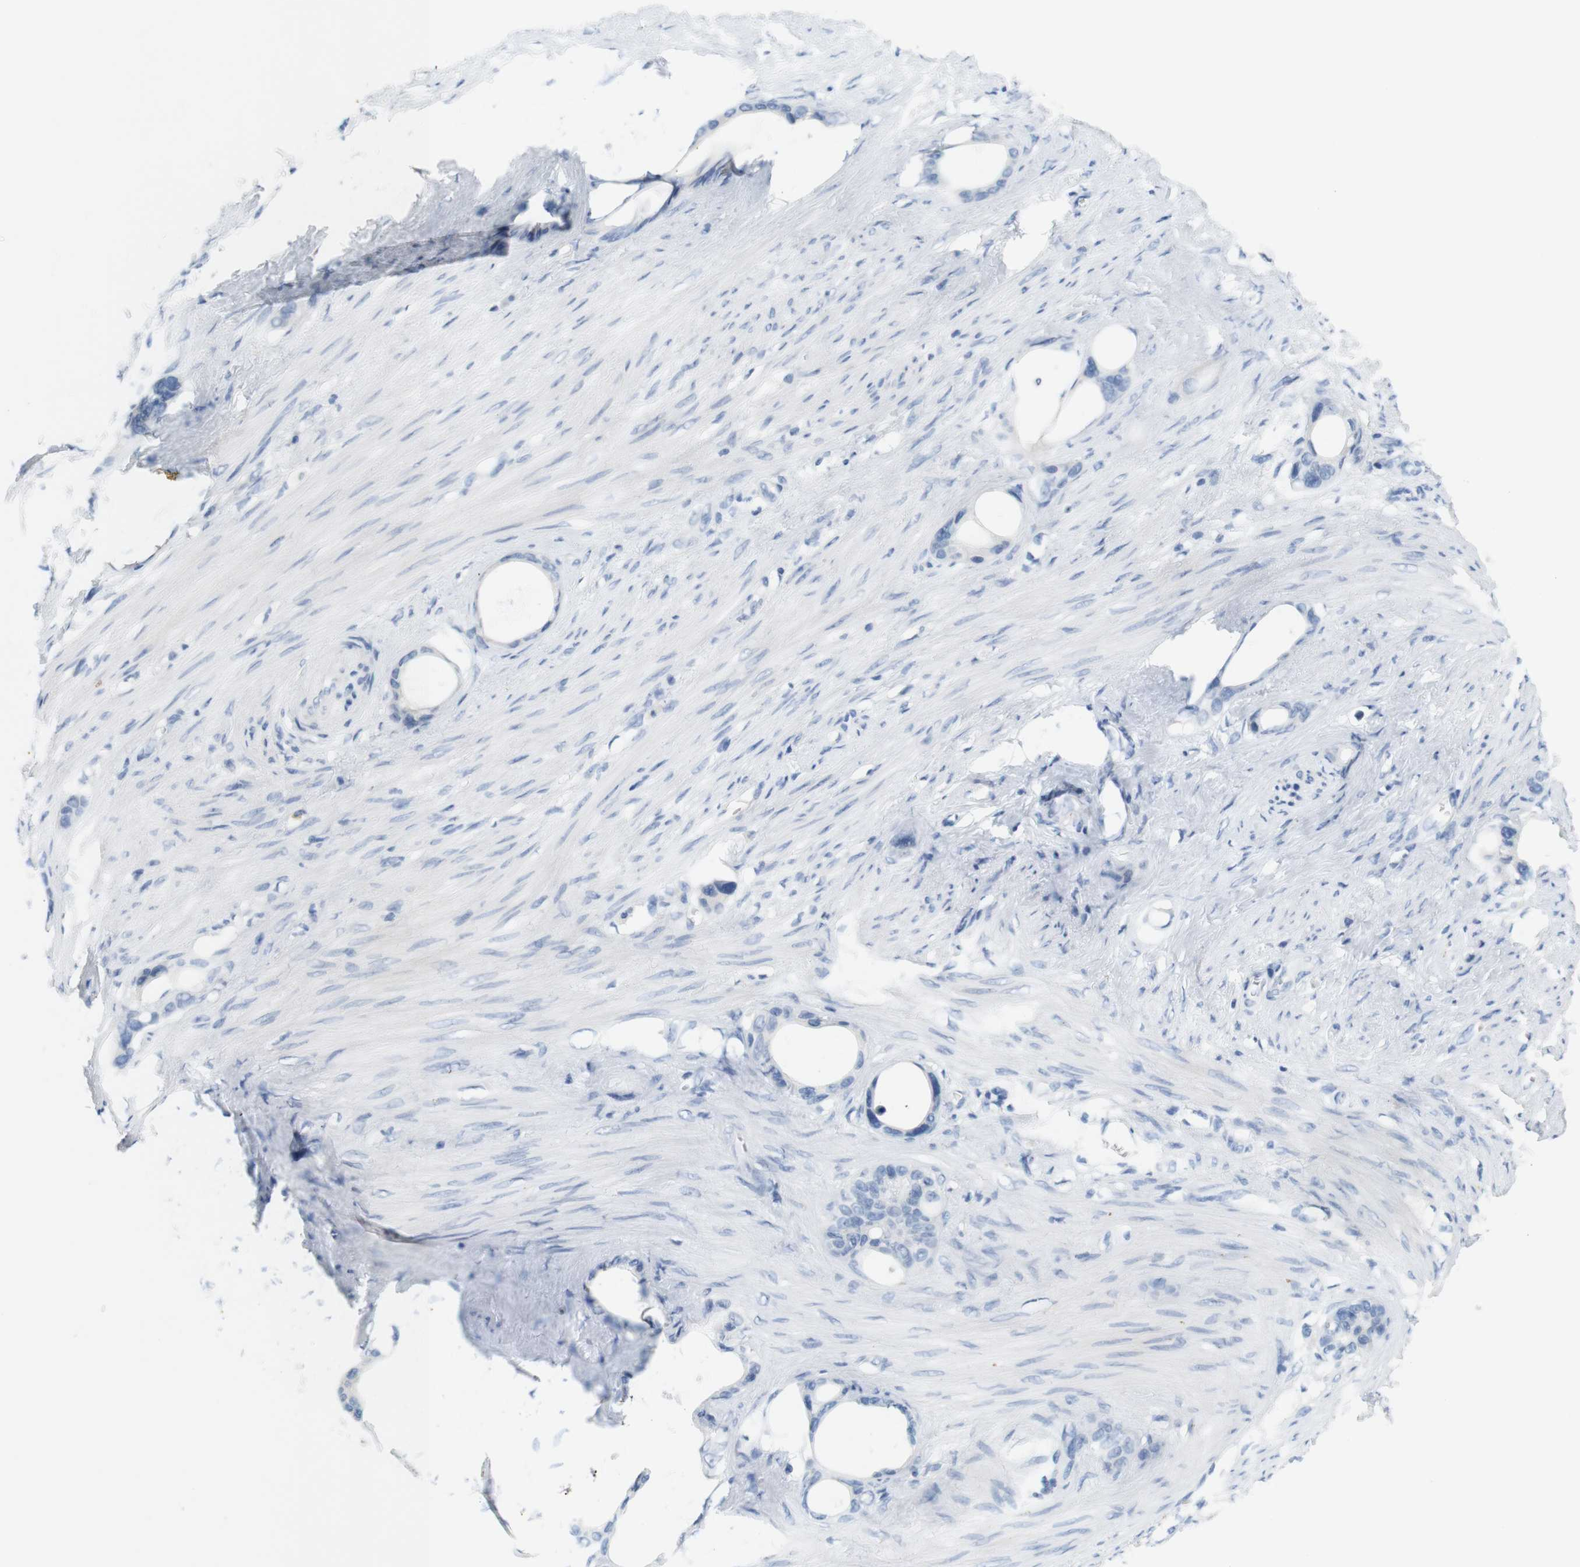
{"staining": {"intensity": "negative", "quantity": "none", "location": "none"}, "tissue": "stomach cancer", "cell_type": "Tumor cells", "image_type": "cancer", "snomed": [{"axis": "morphology", "description": "Adenocarcinoma, NOS"}, {"axis": "topography", "description": "Stomach"}], "caption": "The micrograph displays no staining of tumor cells in stomach cancer.", "gene": "LRRK2", "patient": {"sex": "female", "age": 75}}